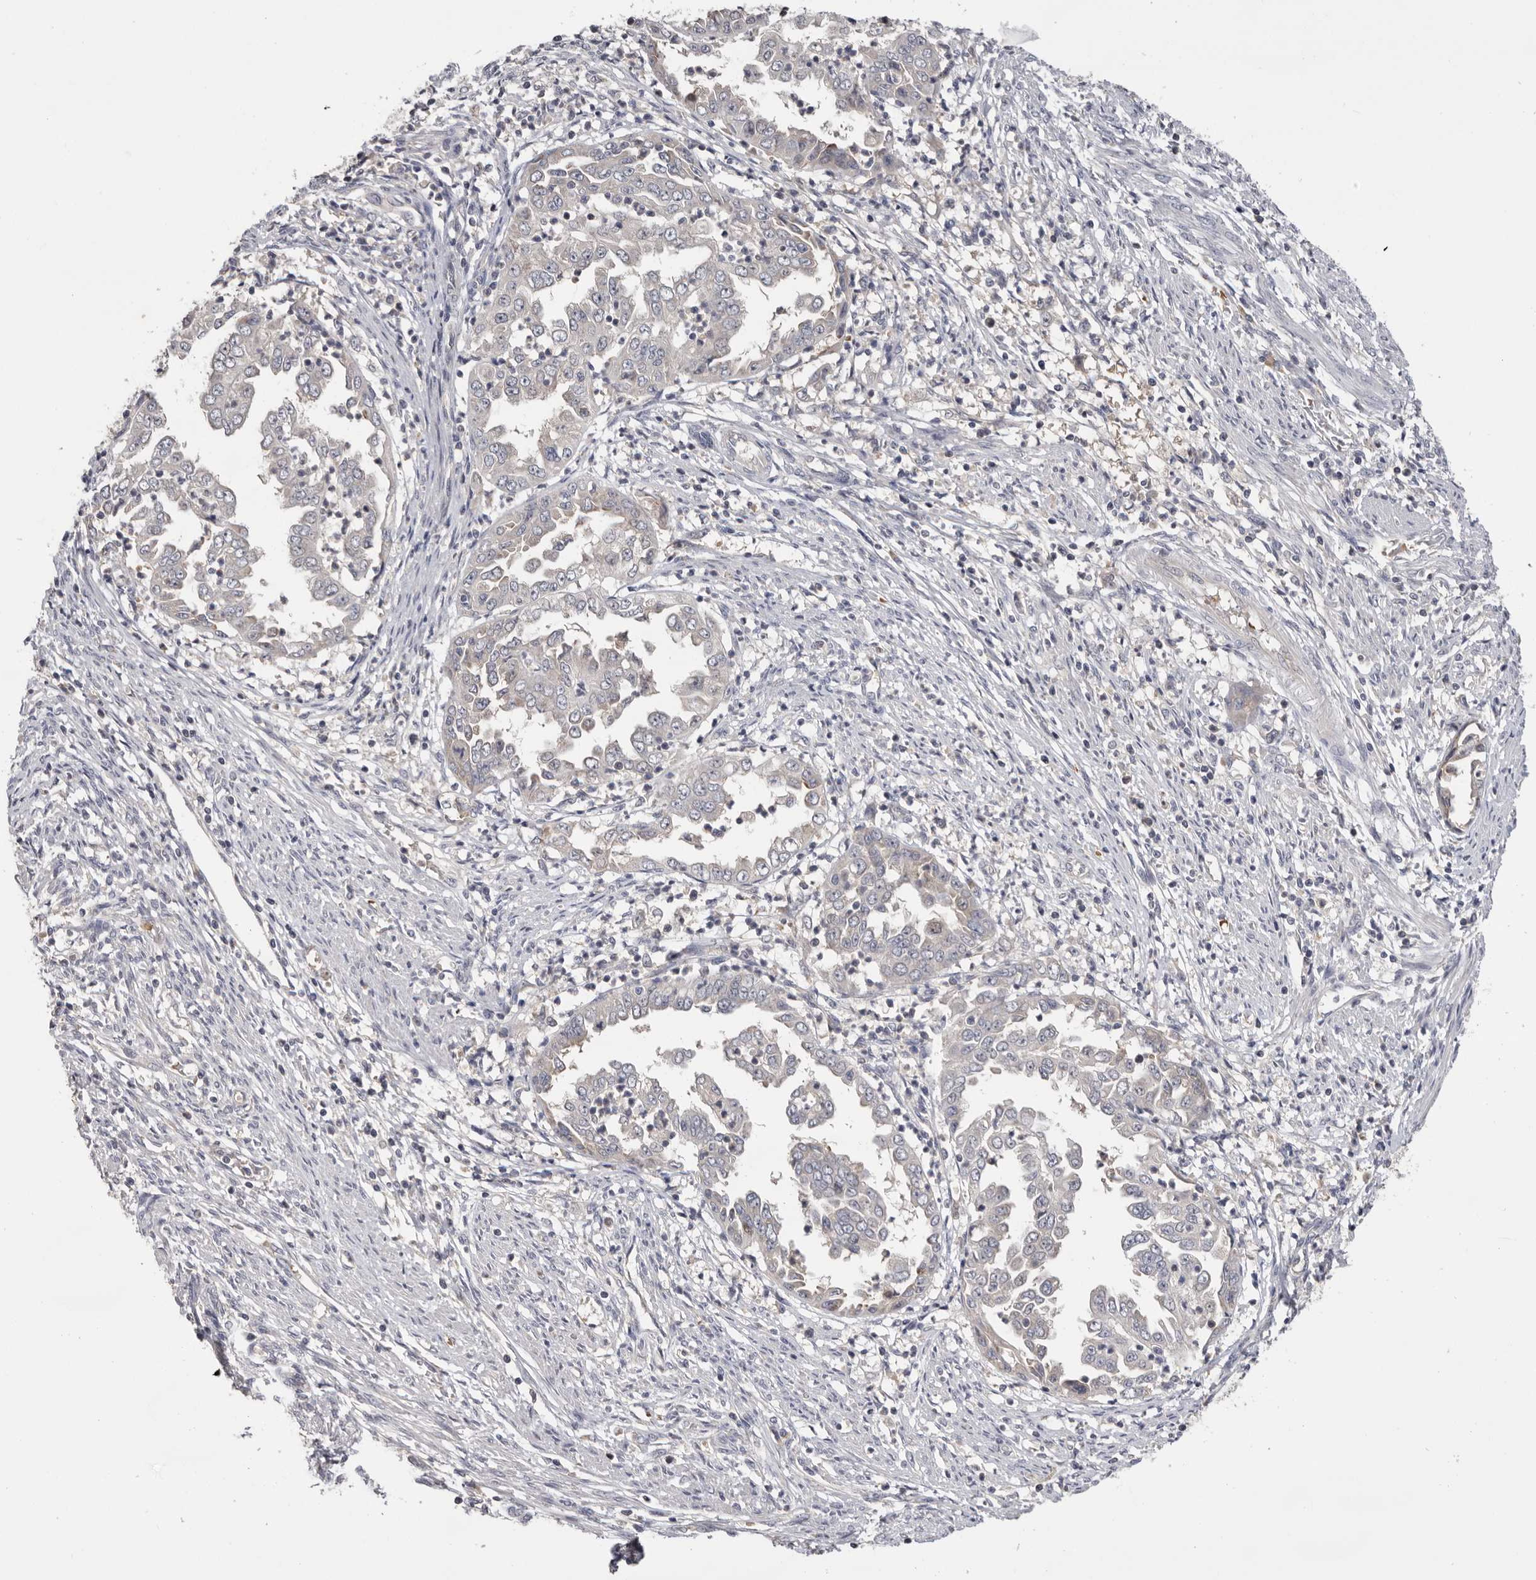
{"staining": {"intensity": "negative", "quantity": "none", "location": "none"}, "tissue": "endometrial cancer", "cell_type": "Tumor cells", "image_type": "cancer", "snomed": [{"axis": "morphology", "description": "Adenocarcinoma, NOS"}, {"axis": "topography", "description": "Endometrium"}], "caption": "Tumor cells are negative for brown protein staining in endometrial cancer.", "gene": "KIF2B", "patient": {"sex": "female", "age": 85}}